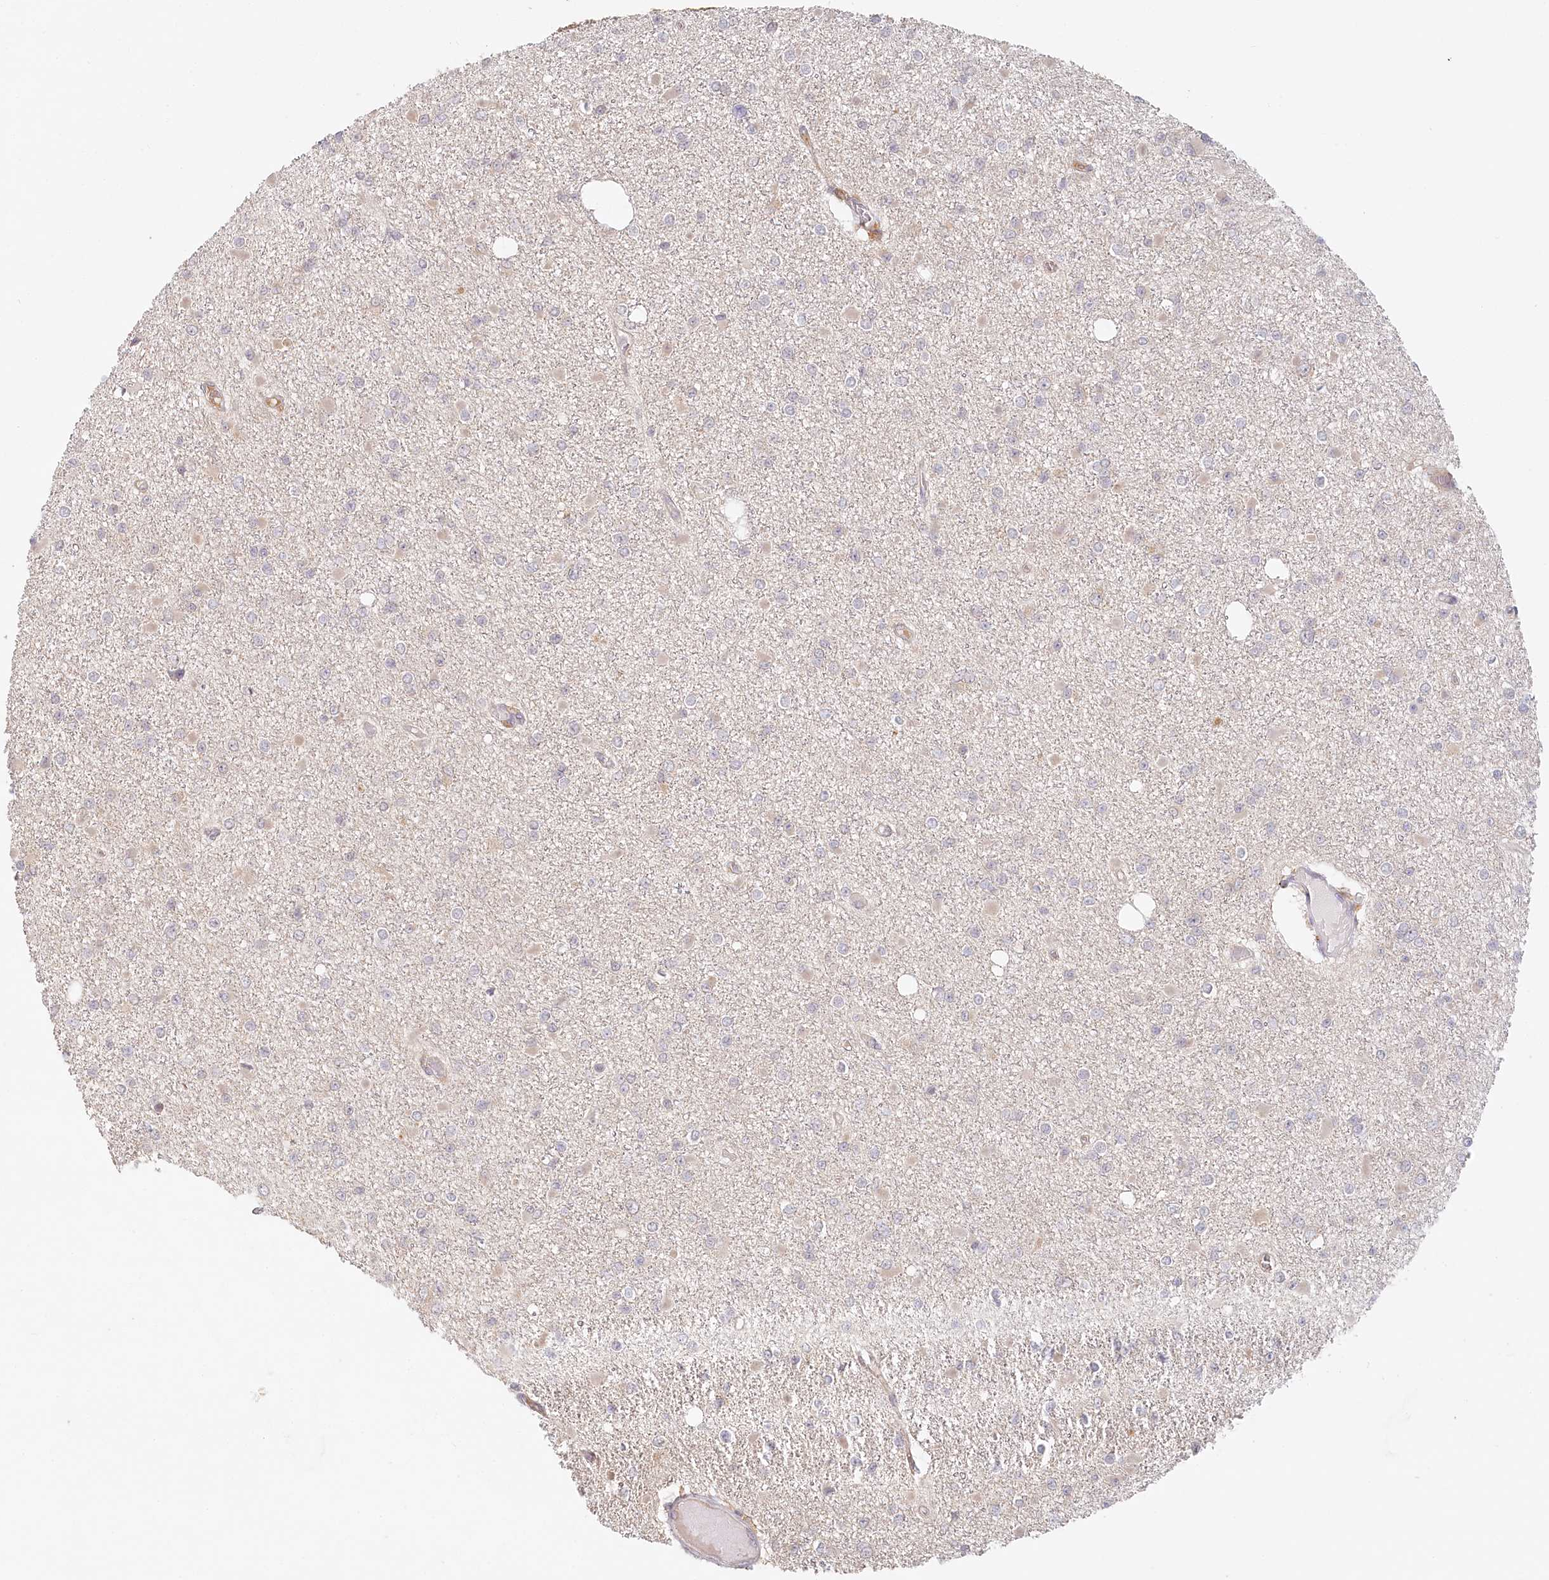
{"staining": {"intensity": "negative", "quantity": "none", "location": "none"}, "tissue": "glioma", "cell_type": "Tumor cells", "image_type": "cancer", "snomed": [{"axis": "morphology", "description": "Glioma, malignant, Low grade"}, {"axis": "topography", "description": "Brain"}], "caption": "Immunohistochemistry micrograph of human malignant glioma (low-grade) stained for a protein (brown), which reveals no expression in tumor cells.", "gene": "VSIG1", "patient": {"sex": "female", "age": 22}}